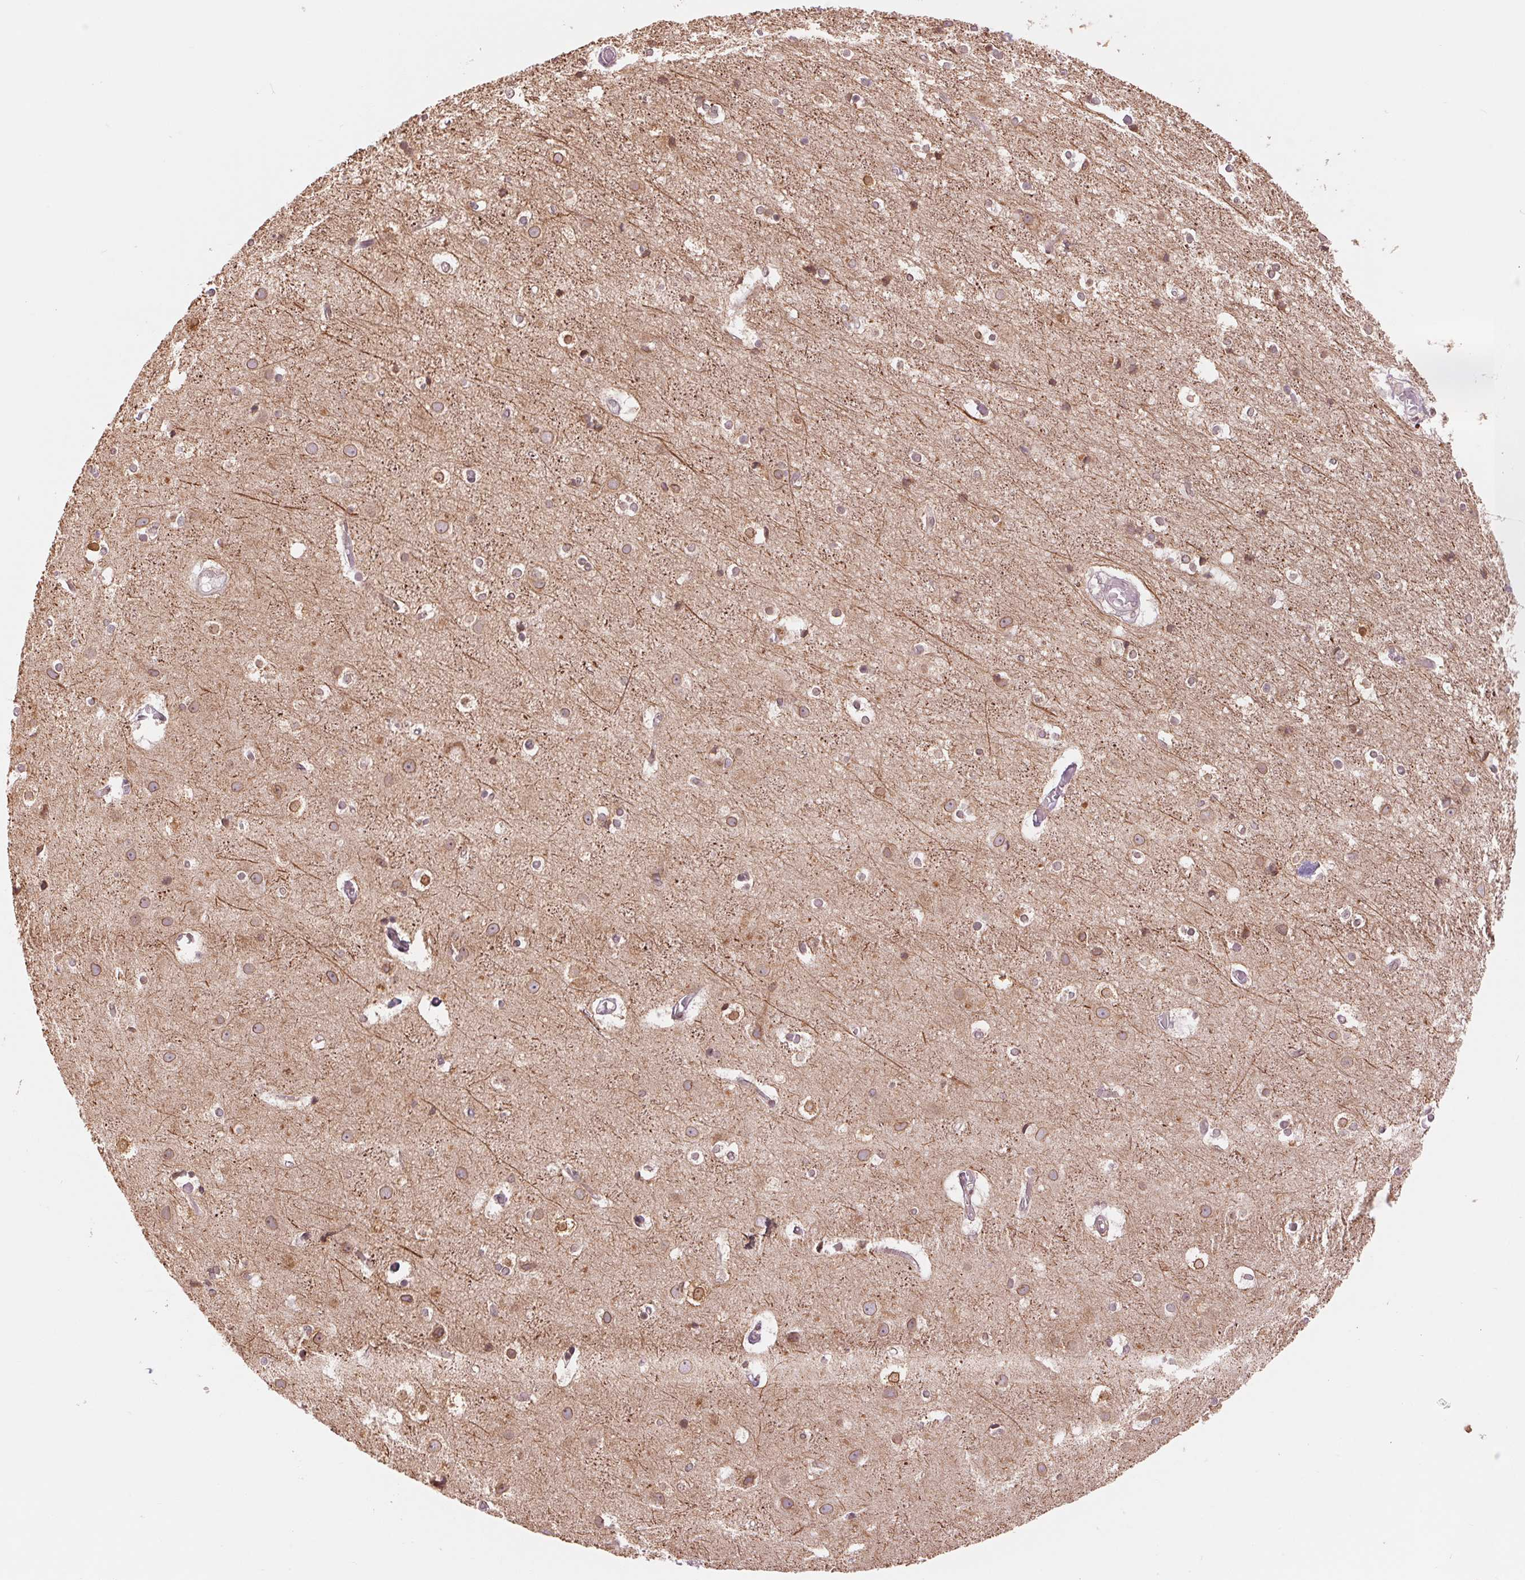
{"staining": {"intensity": "weak", "quantity": "25%-75%", "location": "cytoplasmic/membranous"}, "tissue": "cerebral cortex", "cell_type": "Endothelial cells", "image_type": "normal", "snomed": [{"axis": "morphology", "description": "Normal tissue, NOS"}, {"axis": "topography", "description": "Cerebral cortex"}], "caption": "Unremarkable cerebral cortex demonstrates weak cytoplasmic/membranous positivity in approximately 25%-75% of endothelial cells, visualized by immunohistochemistry. (DAB (3,3'-diaminobenzidine) IHC, brown staining for protein, blue staining for nuclei).", "gene": "TECR", "patient": {"sex": "female", "age": 52}}